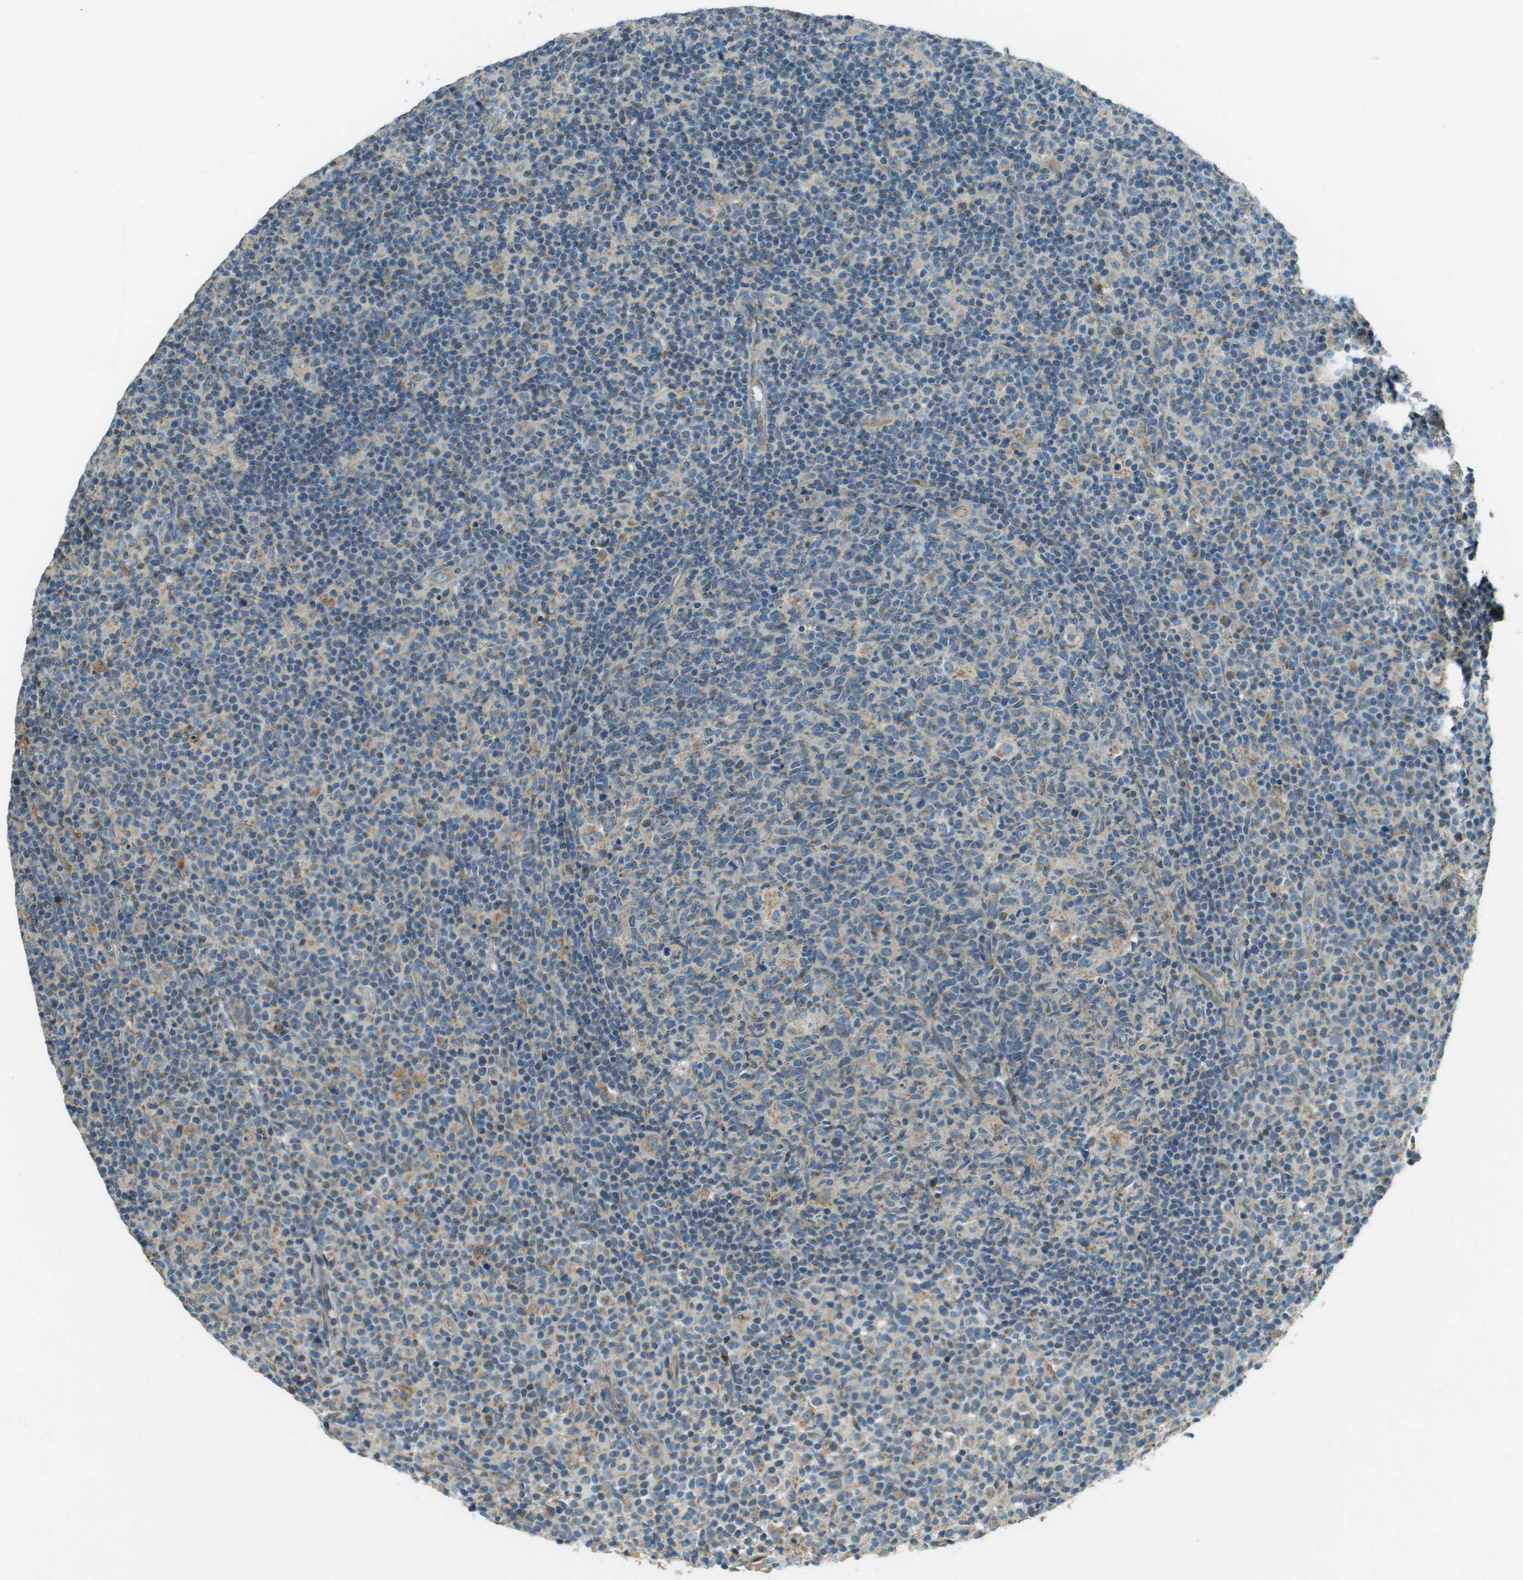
{"staining": {"intensity": "weak", "quantity": "25%-75%", "location": "cytoplasmic/membranous"}, "tissue": "lymph node", "cell_type": "Germinal center cells", "image_type": "normal", "snomed": [{"axis": "morphology", "description": "Normal tissue, NOS"}, {"axis": "morphology", "description": "Inflammation, NOS"}, {"axis": "topography", "description": "Lymph node"}], "caption": "The immunohistochemical stain shows weak cytoplasmic/membranous staining in germinal center cells of unremarkable lymph node. Using DAB (3,3'-diaminobenzidine) (brown) and hematoxylin (blue) stains, captured at high magnification using brightfield microscopy.", "gene": "MIGA1", "patient": {"sex": "male", "age": 55}}